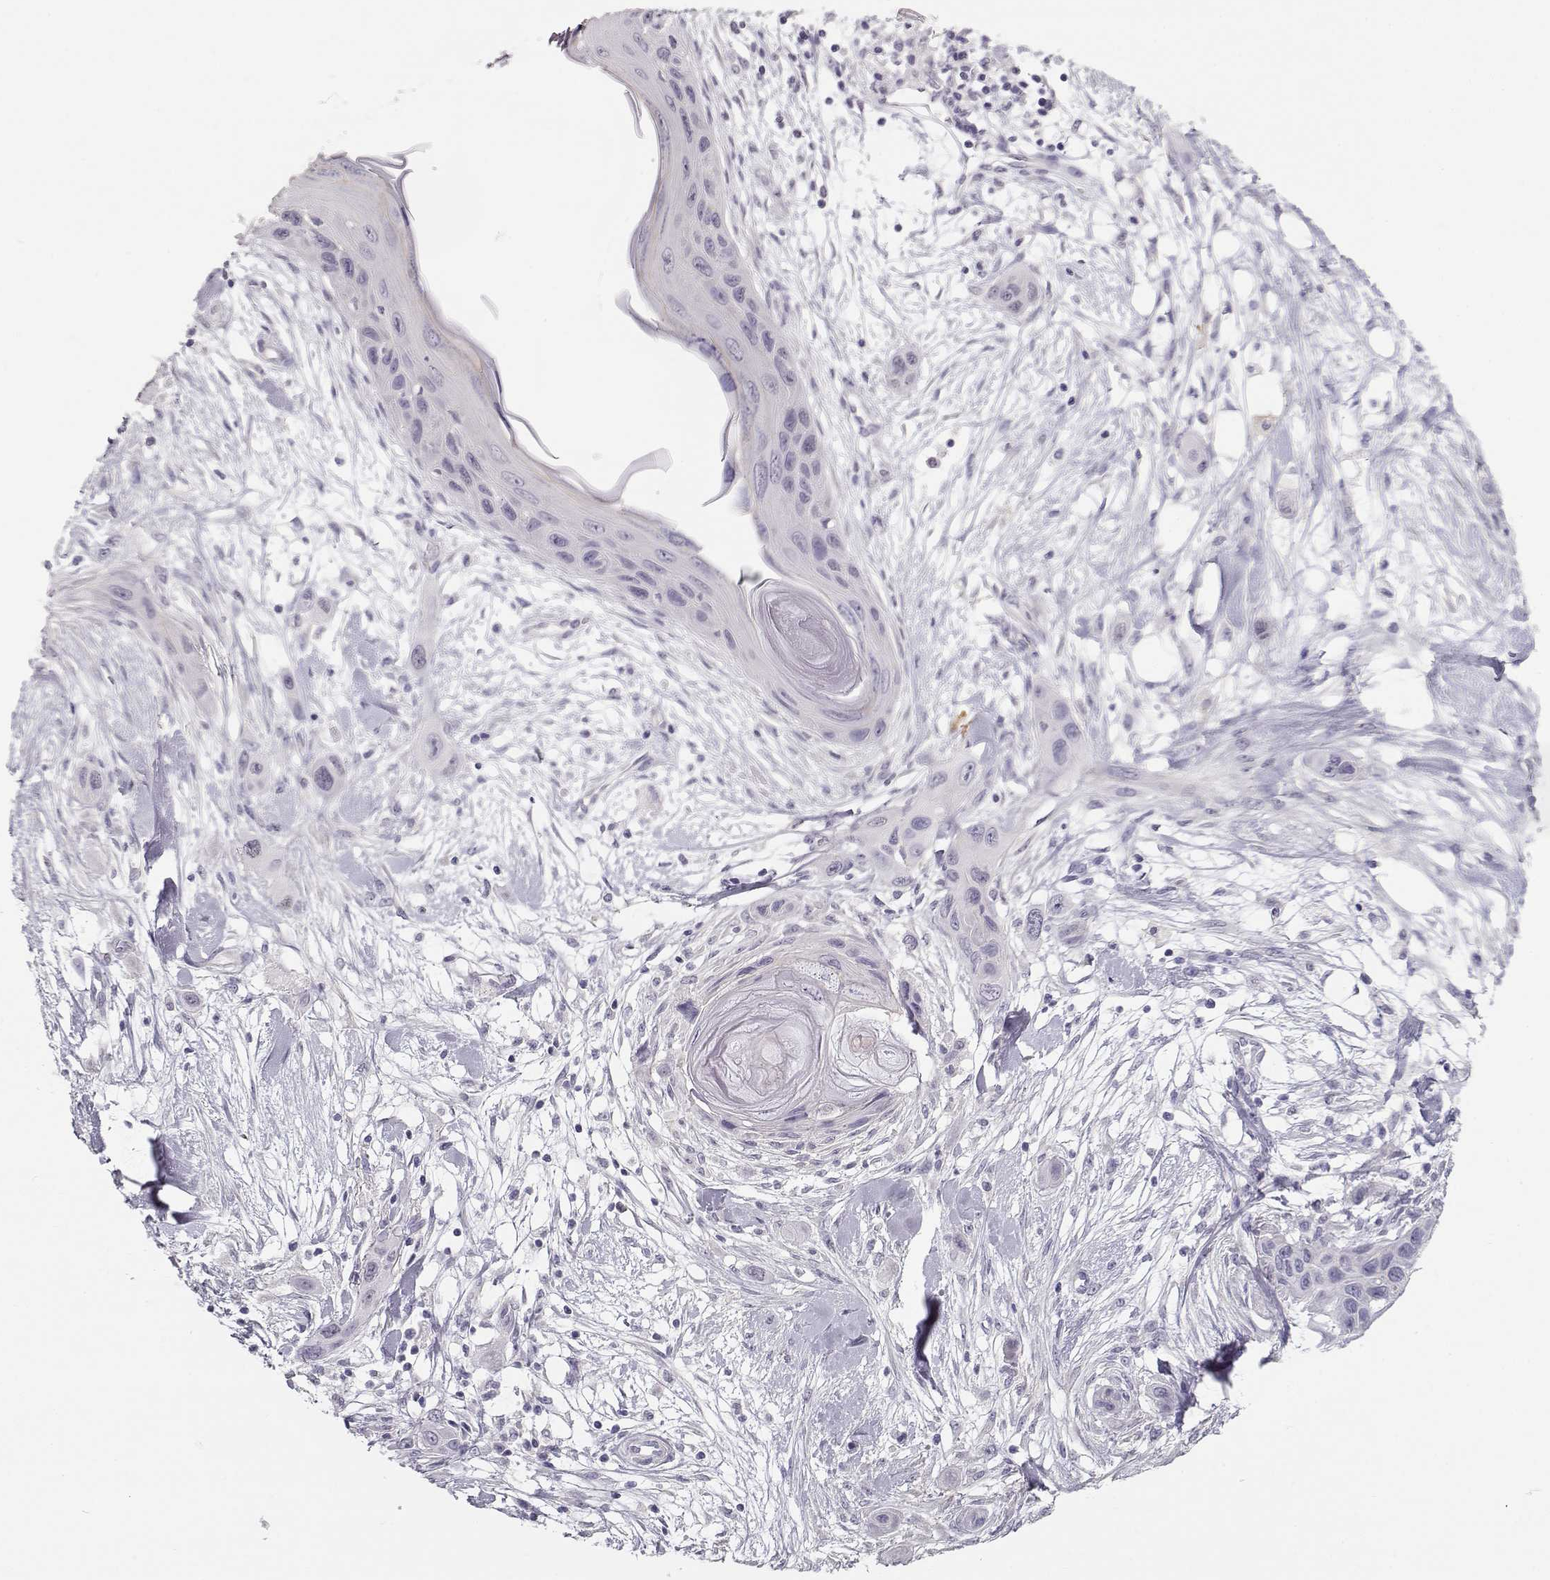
{"staining": {"intensity": "negative", "quantity": "none", "location": "none"}, "tissue": "skin cancer", "cell_type": "Tumor cells", "image_type": "cancer", "snomed": [{"axis": "morphology", "description": "Squamous cell carcinoma, NOS"}, {"axis": "topography", "description": "Skin"}], "caption": "Immunohistochemistry photomicrograph of neoplastic tissue: skin squamous cell carcinoma stained with DAB reveals no significant protein expression in tumor cells.", "gene": "NUTM1", "patient": {"sex": "male", "age": 79}}